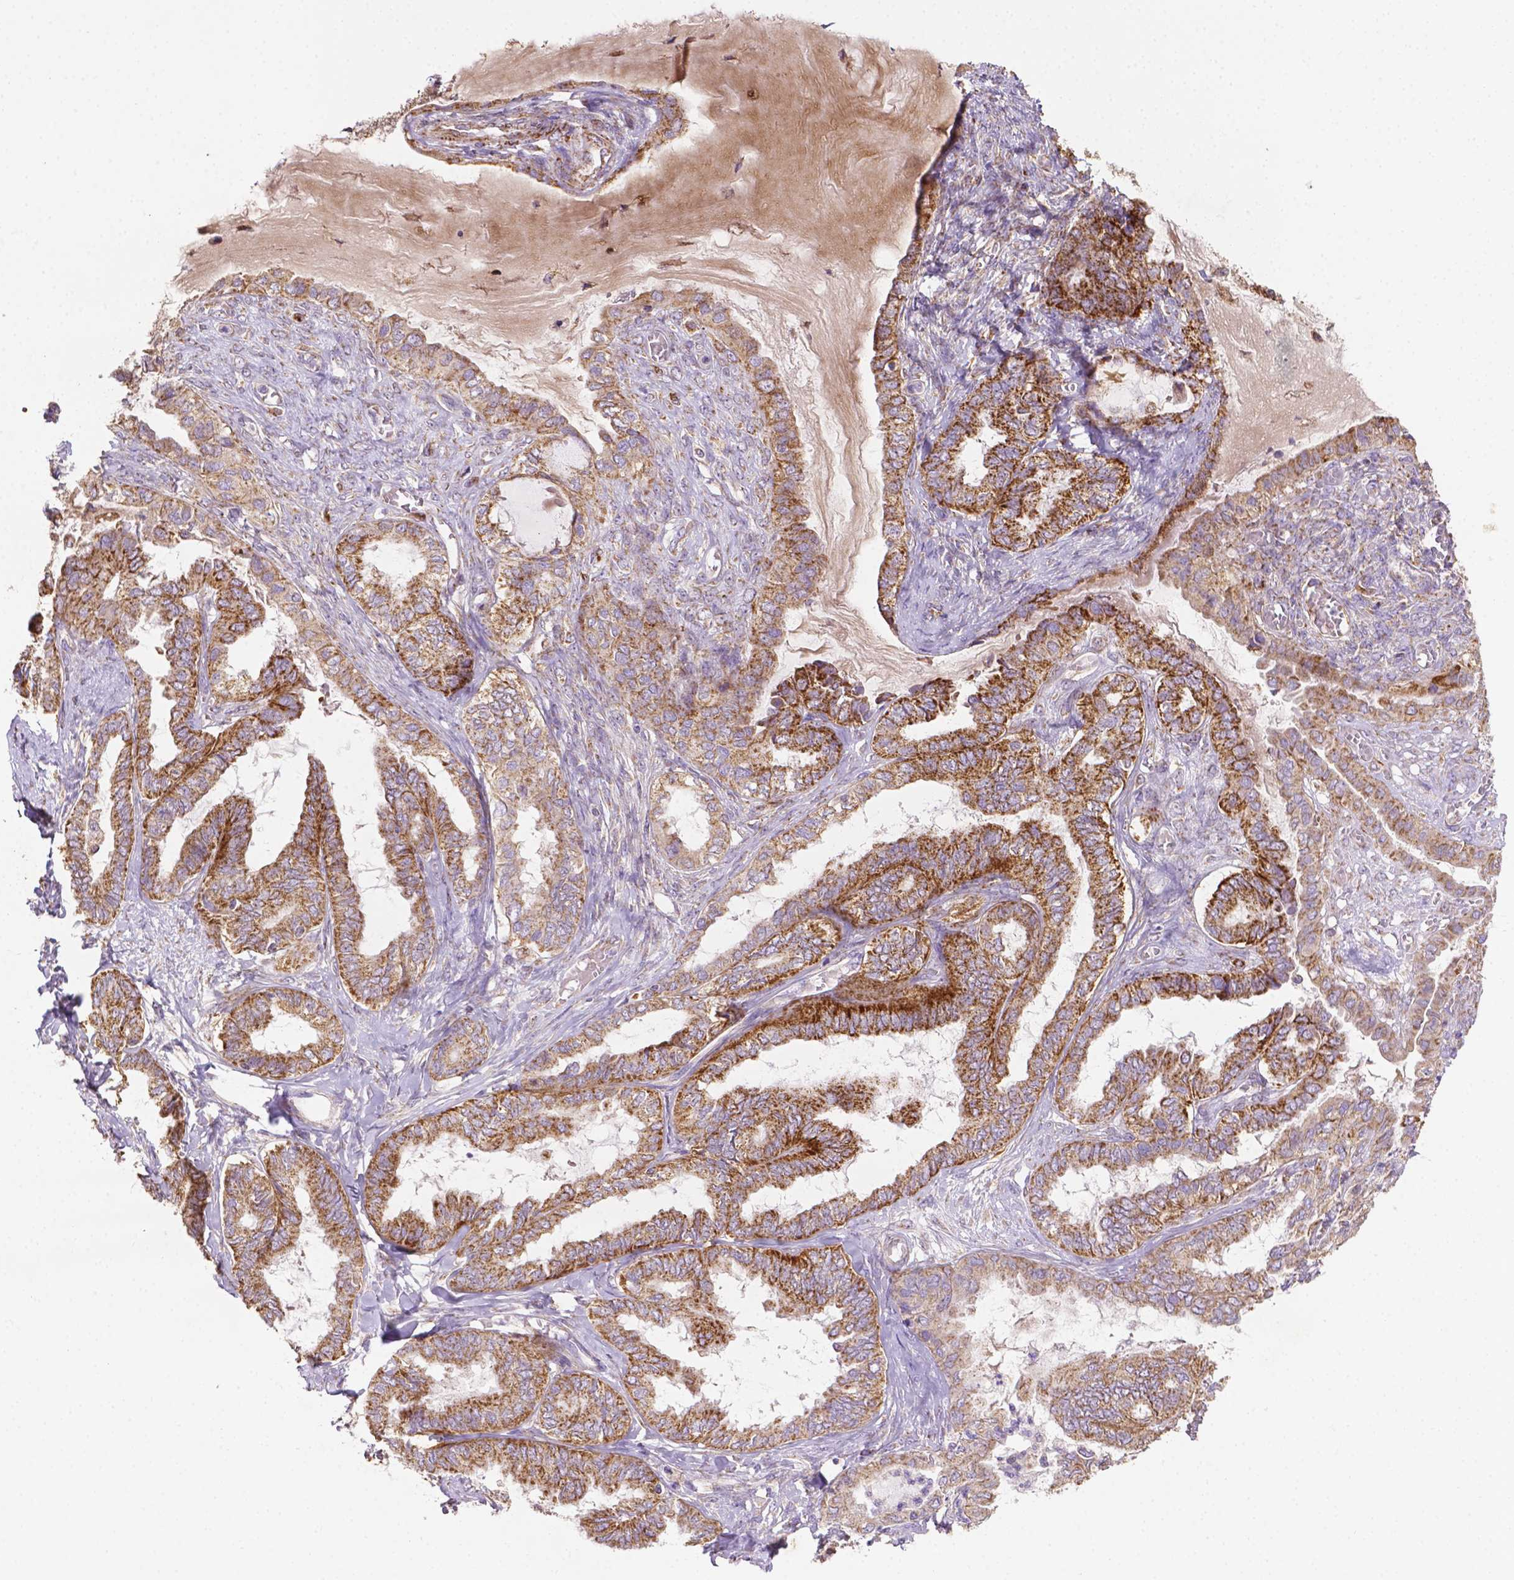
{"staining": {"intensity": "moderate", "quantity": "25%-75%", "location": "cytoplasmic/membranous"}, "tissue": "ovarian cancer", "cell_type": "Tumor cells", "image_type": "cancer", "snomed": [{"axis": "morphology", "description": "Carcinoma, endometroid"}, {"axis": "topography", "description": "Ovary"}], "caption": "DAB immunohistochemical staining of human endometroid carcinoma (ovarian) reveals moderate cytoplasmic/membranous protein expression in about 25%-75% of tumor cells. (DAB (3,3'-diaminobenzidine) IHC, brown staining for protein, blue staining for nuclei).", "gene": "ILVBL", "patient": {"sex": "female", "age": 70}}